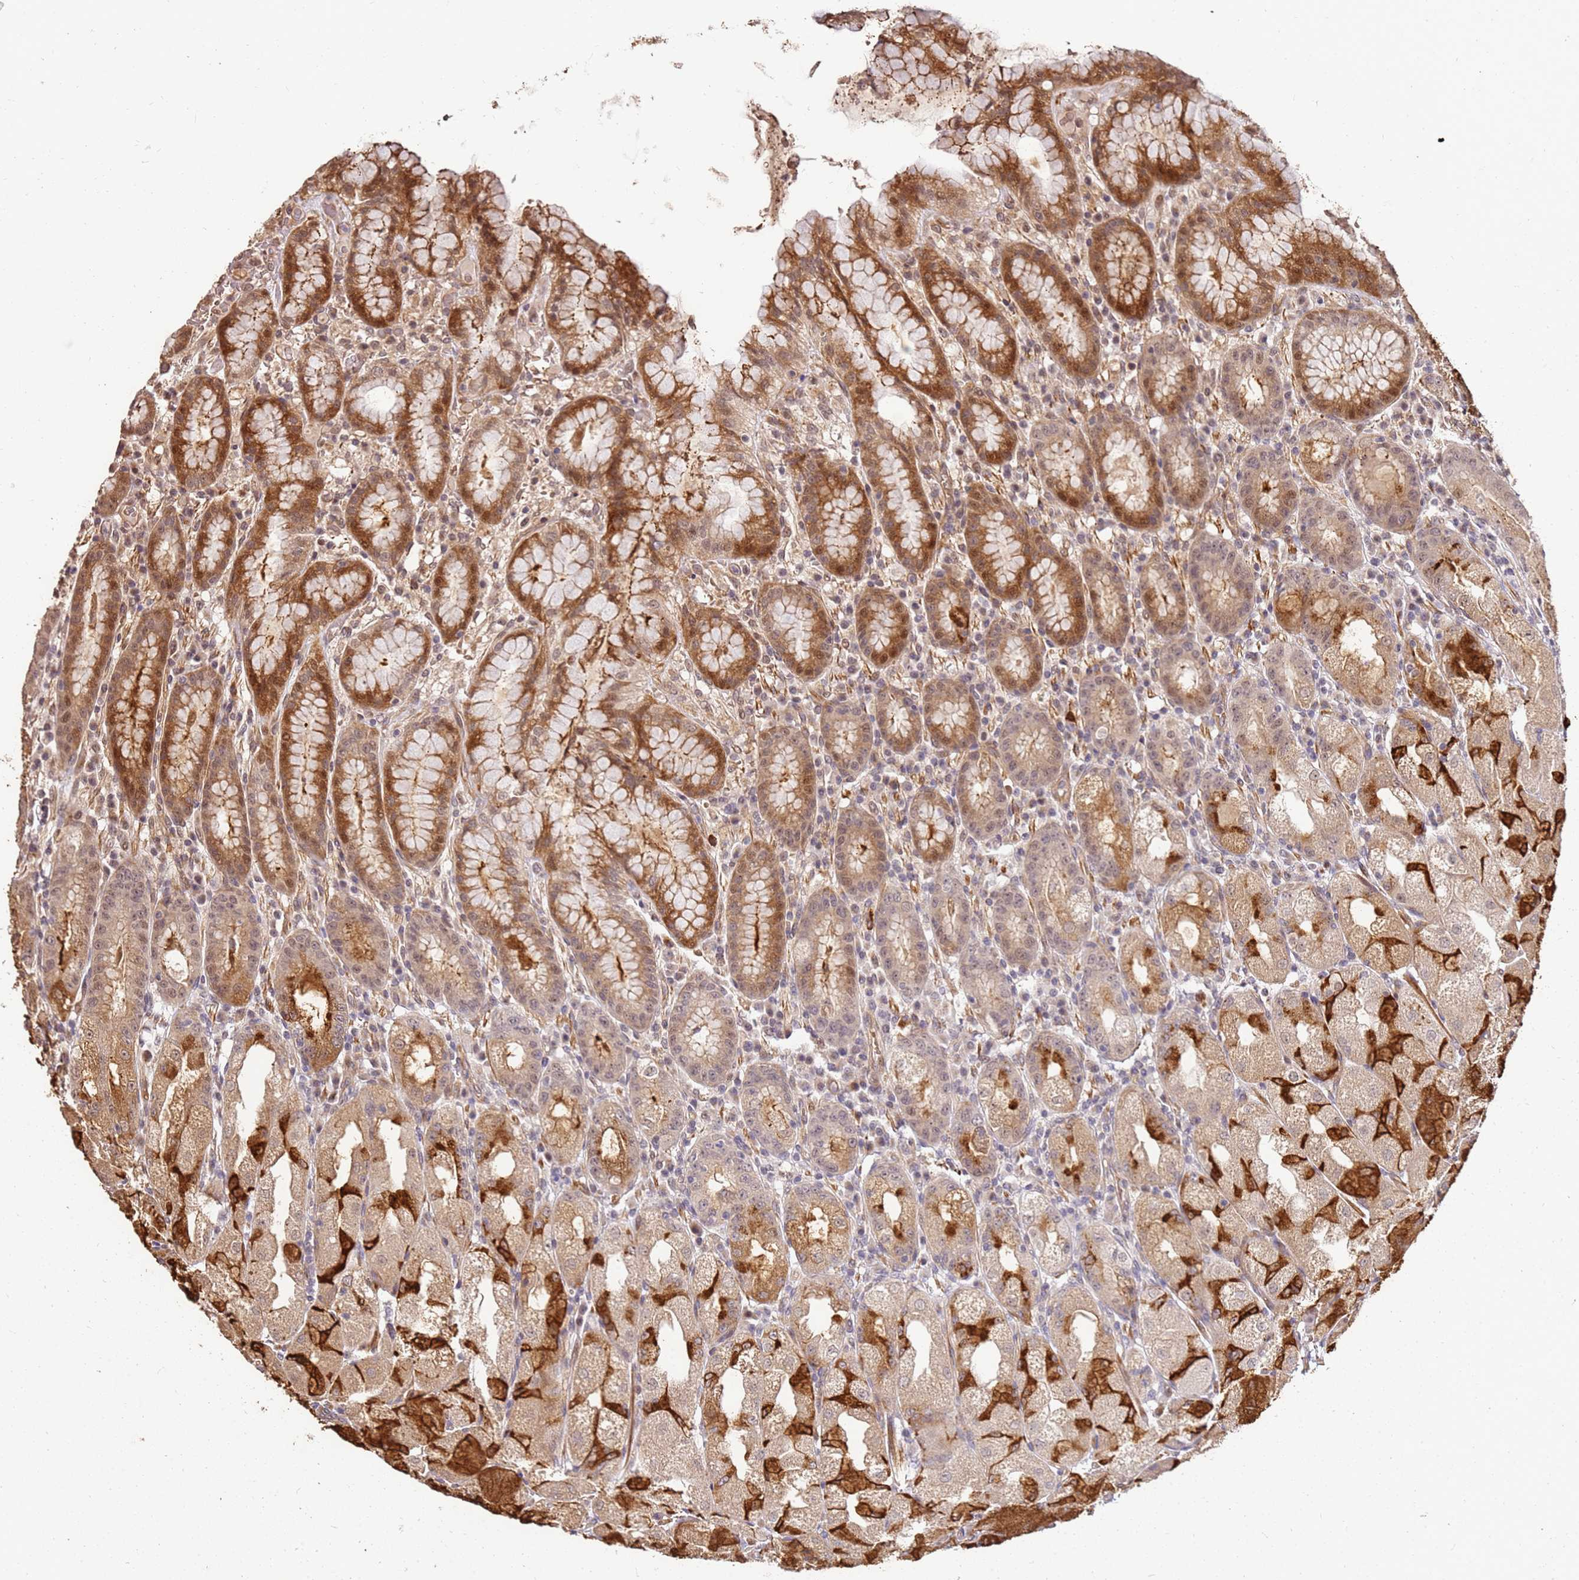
{"staining": {"intensity": "strong", "quantity": "25%-75%", "location": "cytoplasmic/membranous,nuclear"}, "tissue": "stomach", "cell_type": "Glandular cells", "image_type": "normal", "snomed": [{"axis": "morphology", "description": "Normal tissue, NOS"}, {"axis": "topography", "description": "Stomach, upper"}], "caption": "Immunohistochemical staining of benign human stomach displays 25%-75% levels of strong cytoplasmic/membranous,nuclear protein positivity in about 25%-75% of glandular cells.", "gene": "ST18", "patient": {"sex": "male", "age": 52}}